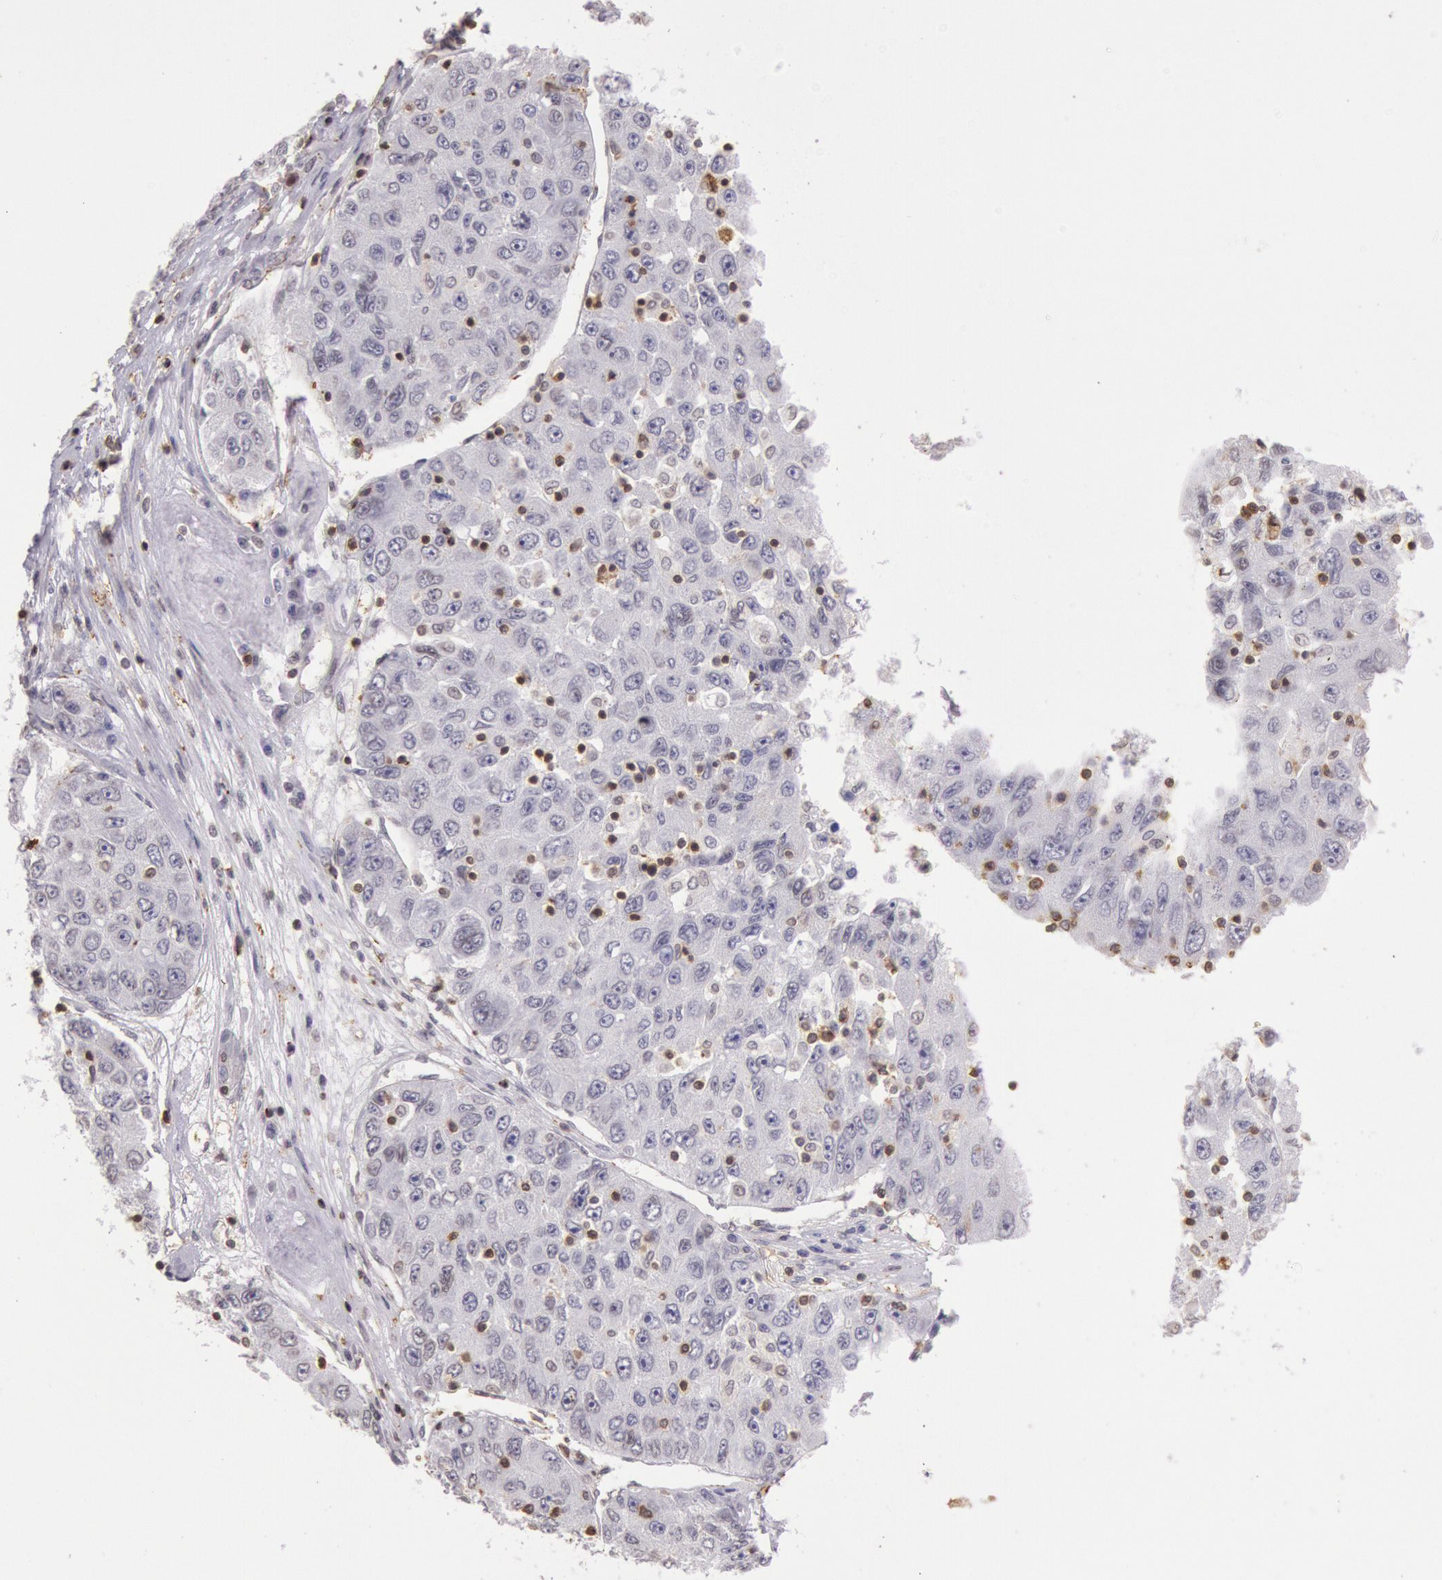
{"staining": {"intensity": "negative", "quantity": "none", "location": "none"}, "tissue": "liver cancer", "cell_type": "Tumor cells", "image_type": "cancer", "snomed": [{"axis": "morphology", "description": "Carcinoma, Hepatocellular, NOS"}, {"axis": "topography", "description": "Liver"}], "caption": "This is an immunohistochemistry (IHC) image of liver hepatocellular carcinoma. There is no expression in tumor cells.", "gene": "HIF1A", "patient": {"sex": "male", "age": 49}}